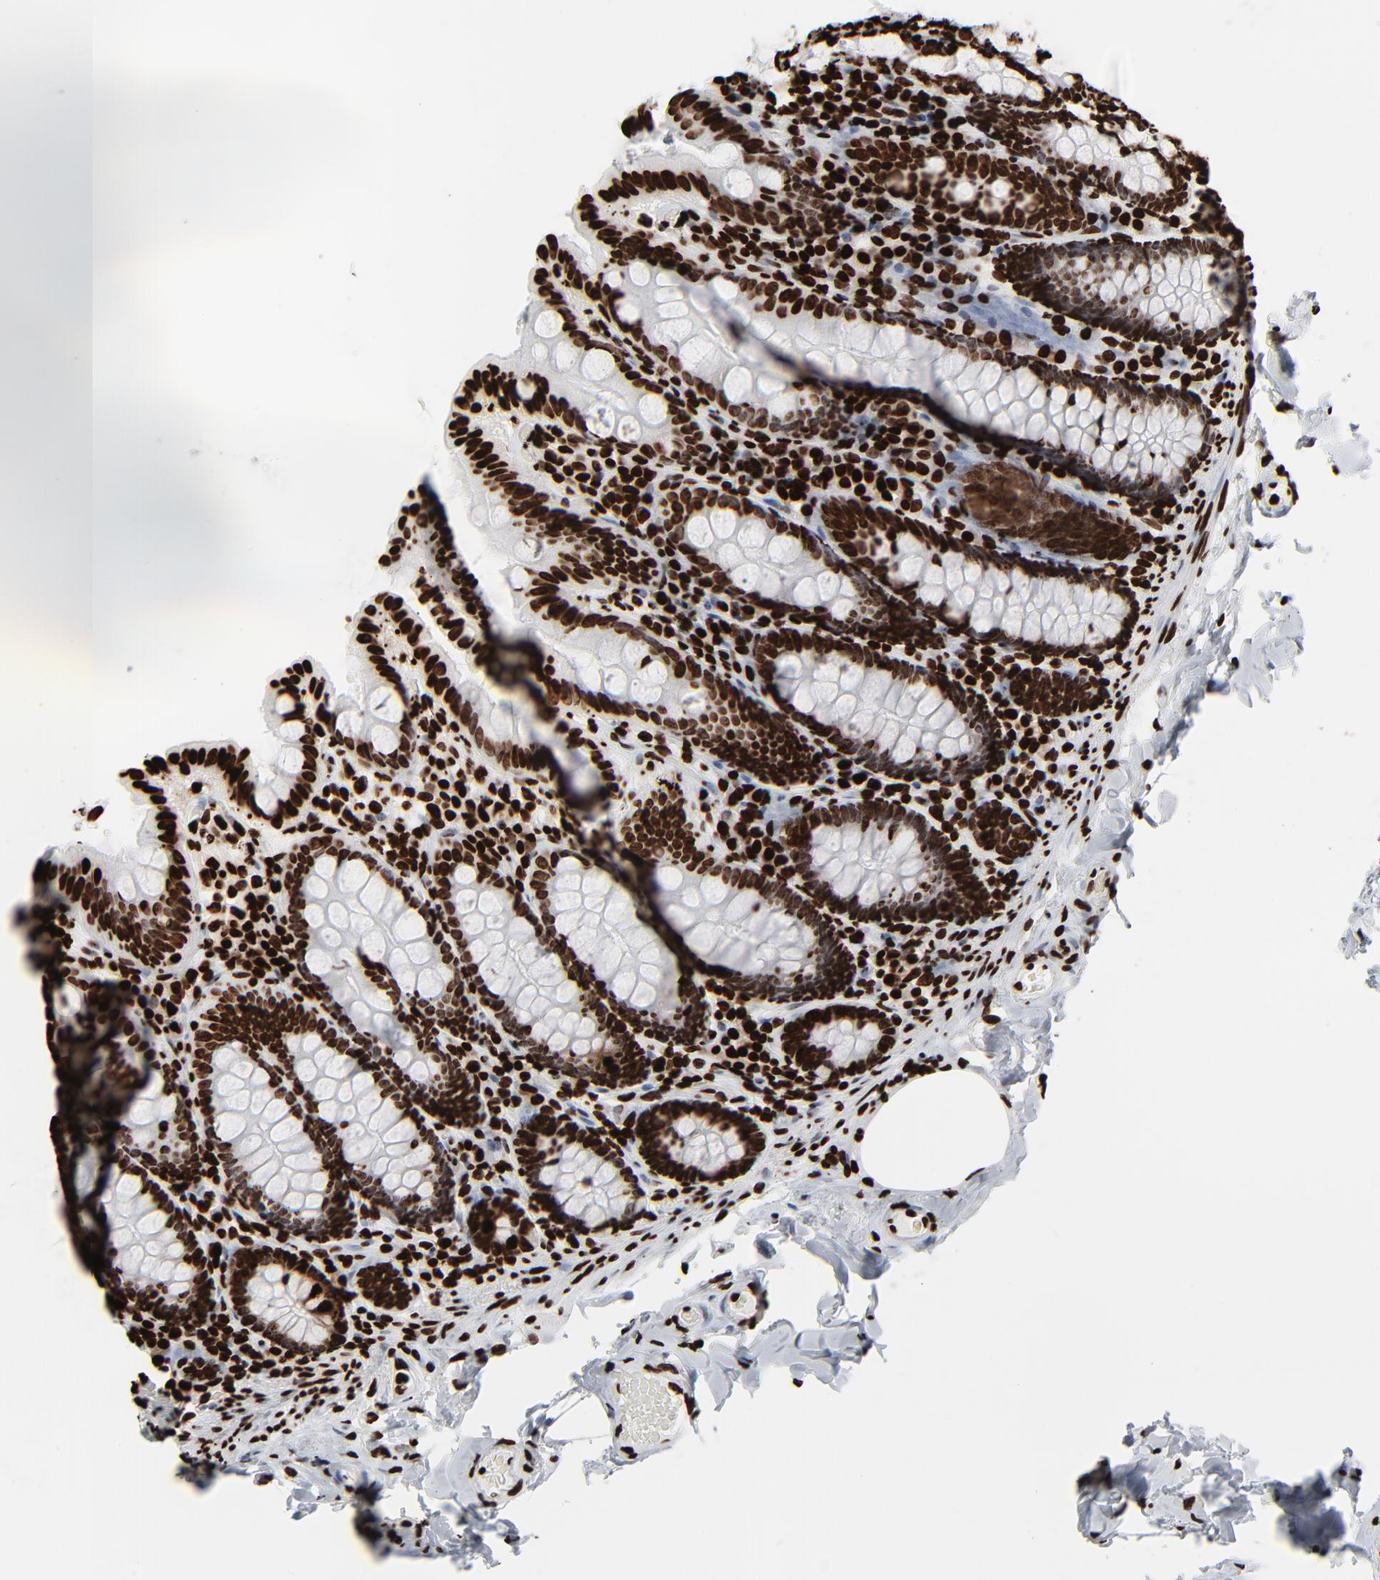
{"staining": {"intensity": "strong", "quantity": ">75%", "location": "nuclear"}, "tissue": "colon", "cell_type": "Endothelial cells", "image_type": "normal", "snomed": [{"axis": "morphology", "description": "Normal tissue, NOS"}, {"axis": "topography", "description": "Colon"}], "caption": "This histopathology image demonstrates immunohistochemistry (IHC) staining of benign colon, with high strong nuclear staining in about >75% of endothelial cells.", "gene": "H3", "patient": {"sex": "female", "age": 61}}